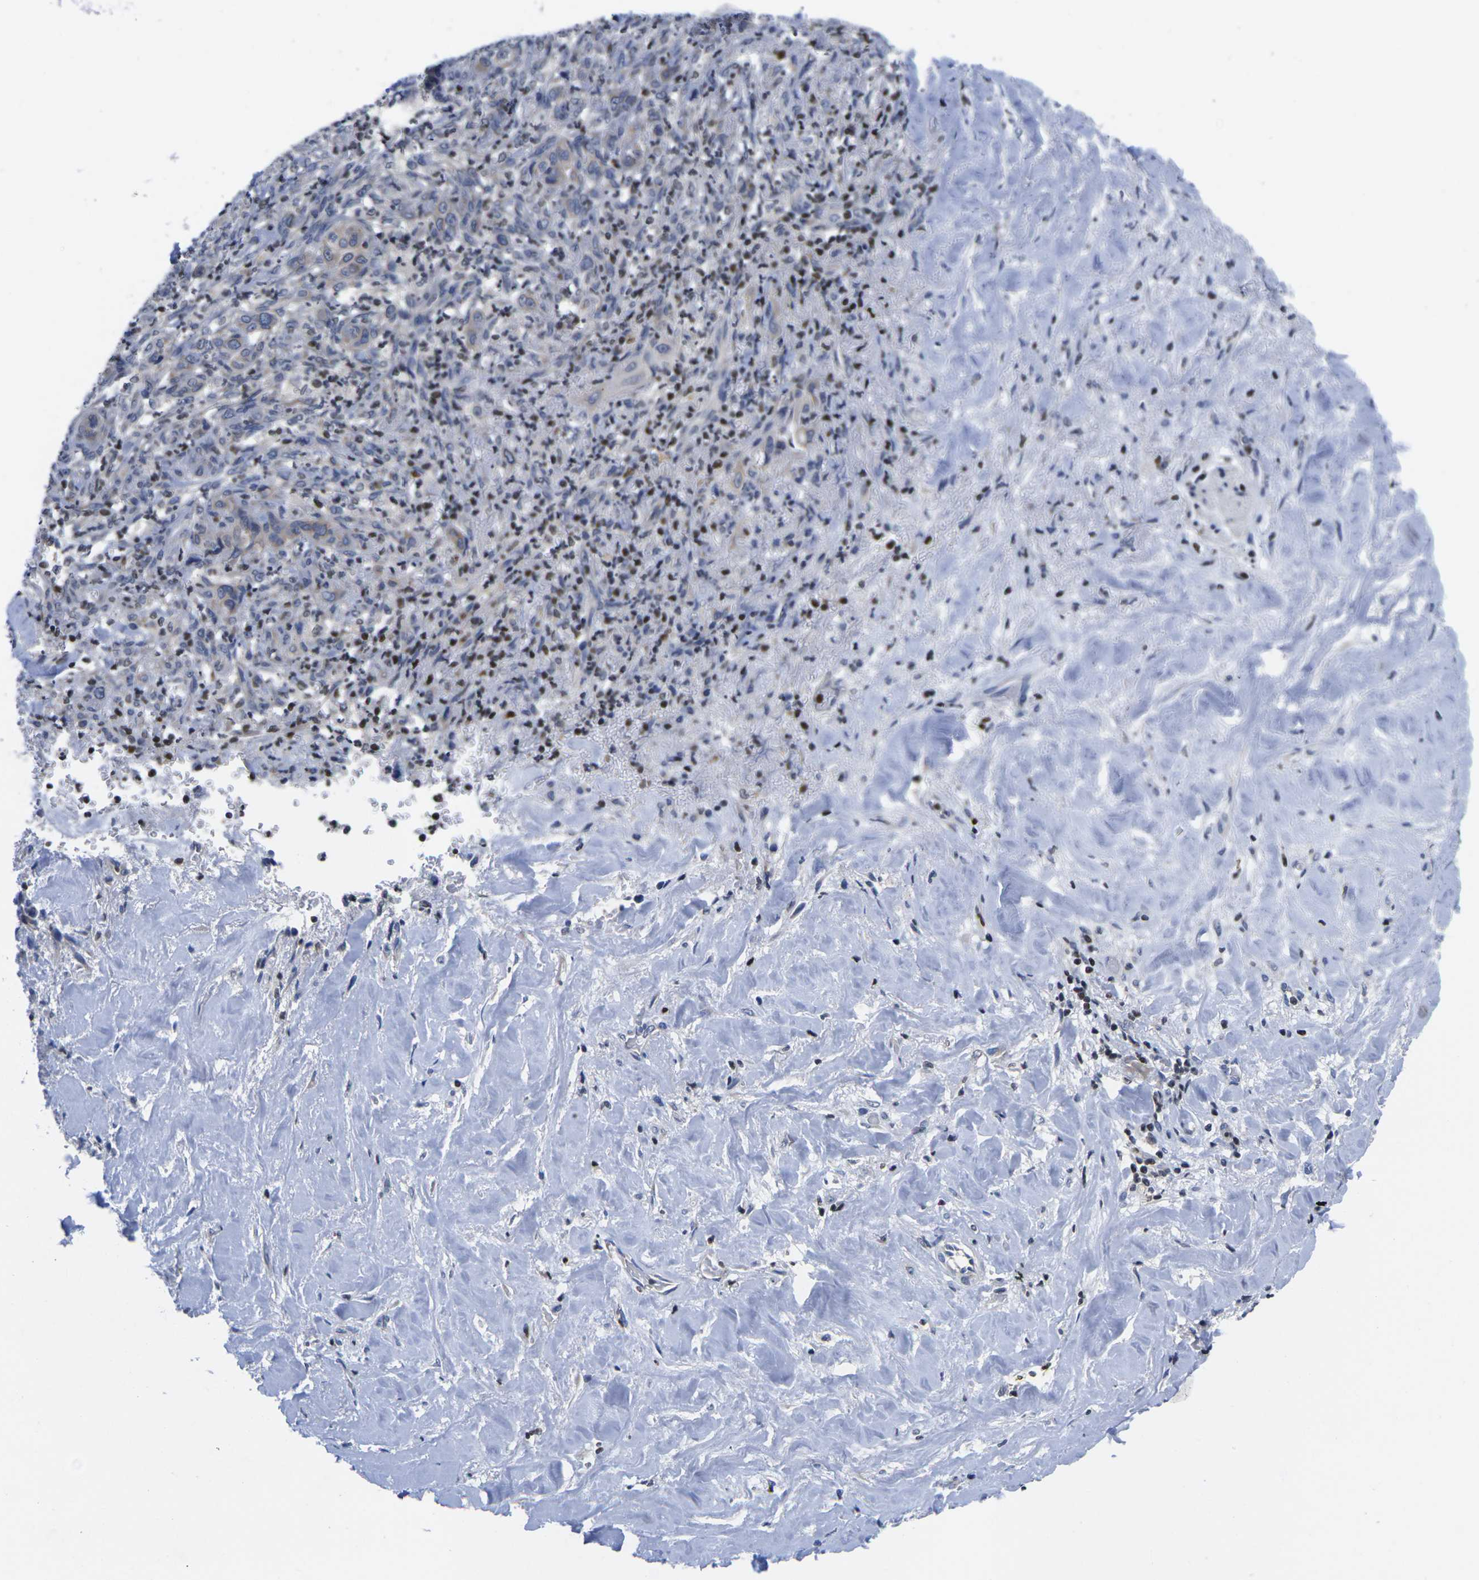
{"staining": {"intensity": "weak", "quantity": "<25%", "location": "cytoplasmic/membranous"}, "tissue": "liver cancer", "cell_type": "Tumor cells", "image_type": "cancer", "snomed": [{"axis": "morphology", "description": "Cholangiocarcinoma"}, {"axis": "topography", "description": "Liver"}], "caption": "A micrograph of human liver cancer (cholangiocarcinoma) is negative for staining in tumor cells.", "gene": "IKZF1", "patient": {"sex": "female", "age": 67}}